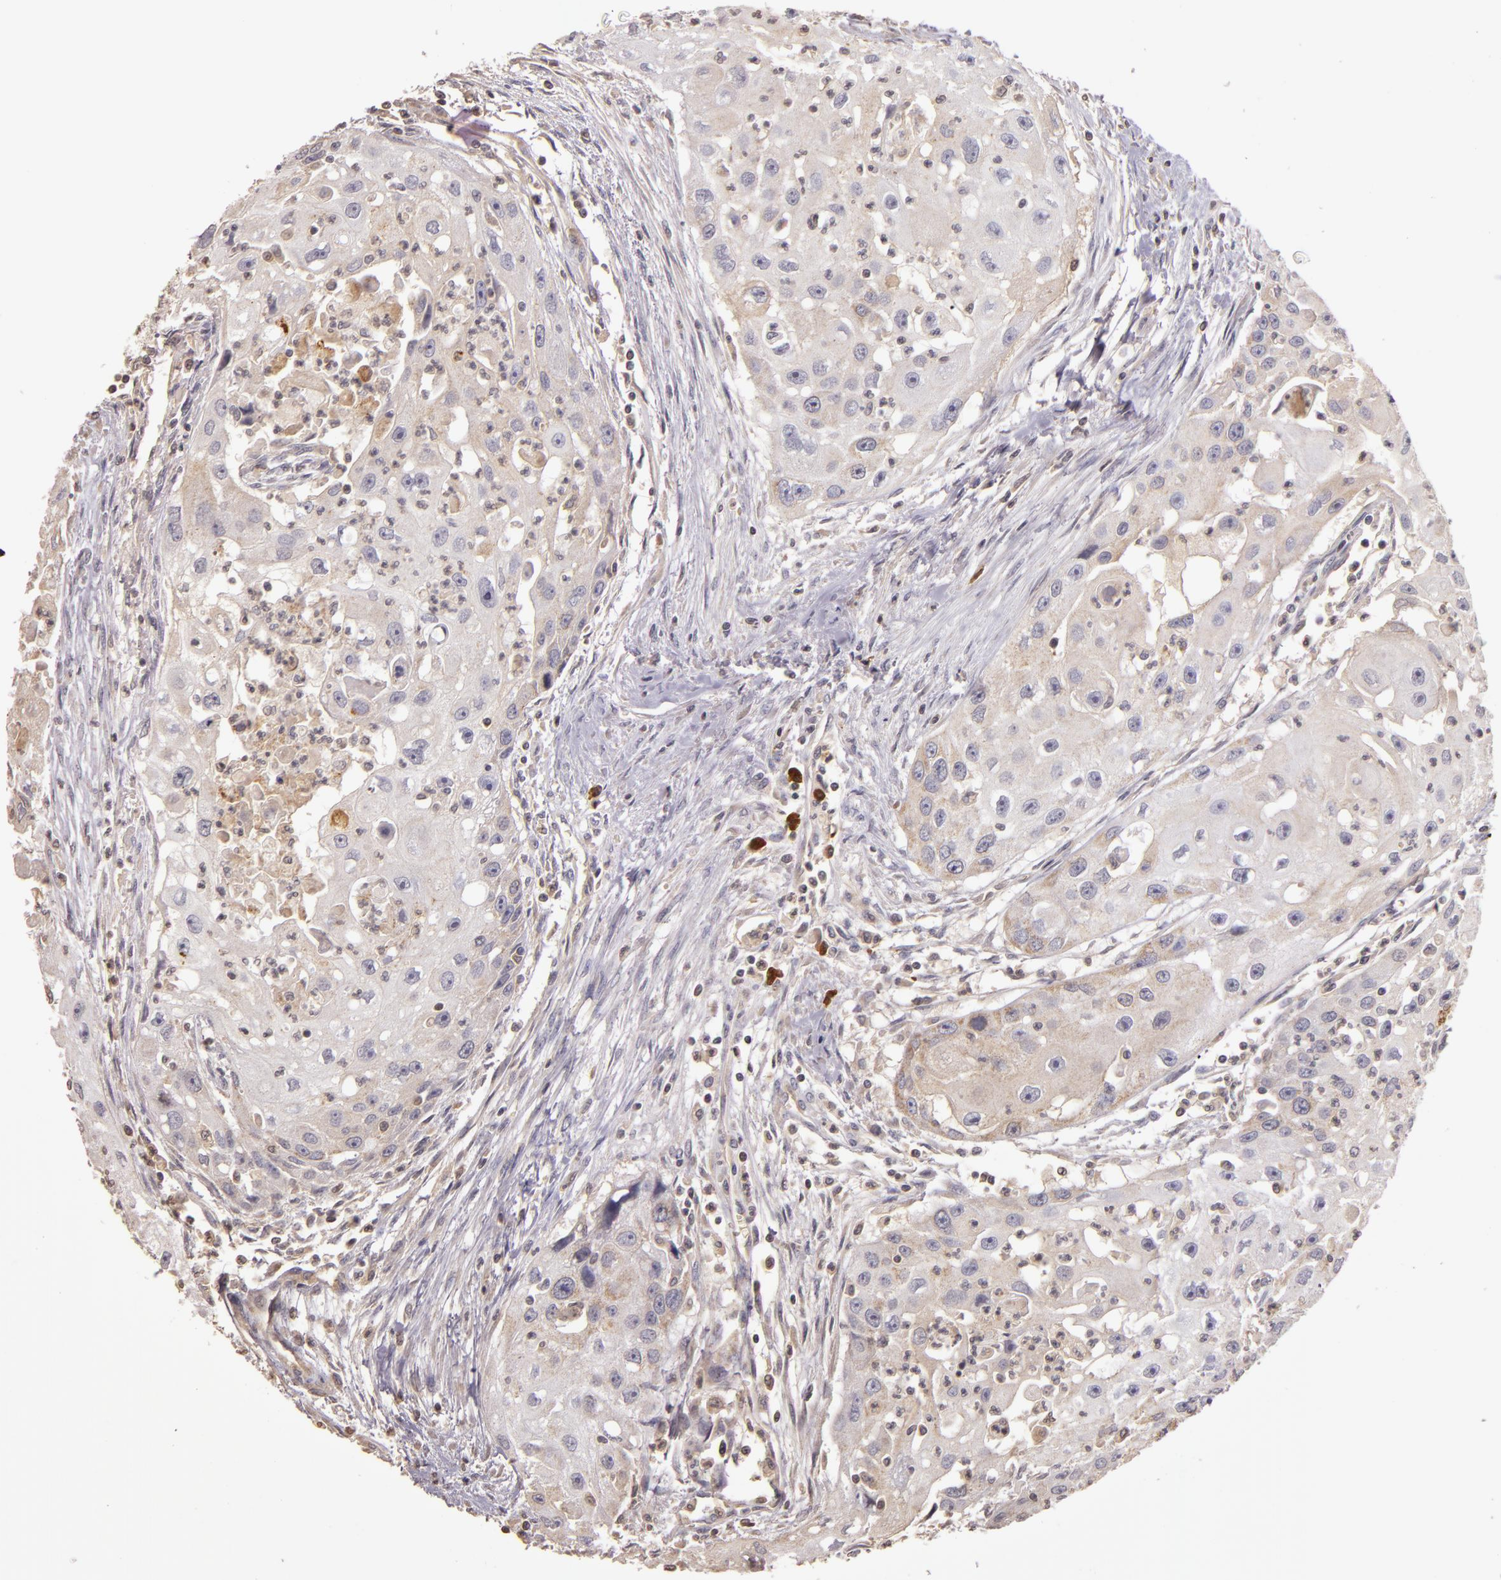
{"staining": {"intensity": "weak", "quantity": "25%-75%", "location": "cytoplasmic/membranous"}, "tissue": "head and neck cancer", "cell_type": "Tumor cells", "image_type": "cancer", "snomed": [{"axis": "morphology", "description": "Squamous cell carcinoma, NOS"}, {"axis": "topography", "description": "Head-Neck"}], "caption": "Immunohistochemical staining of head and neck cancer (squamous cell carcinoma) demonstrates weak cytoplasmic/membranous protein positivity in about 25%-75% of tumor cells.", "gene": "ABL1", "patient": {"sex": "male", "age": 64}}